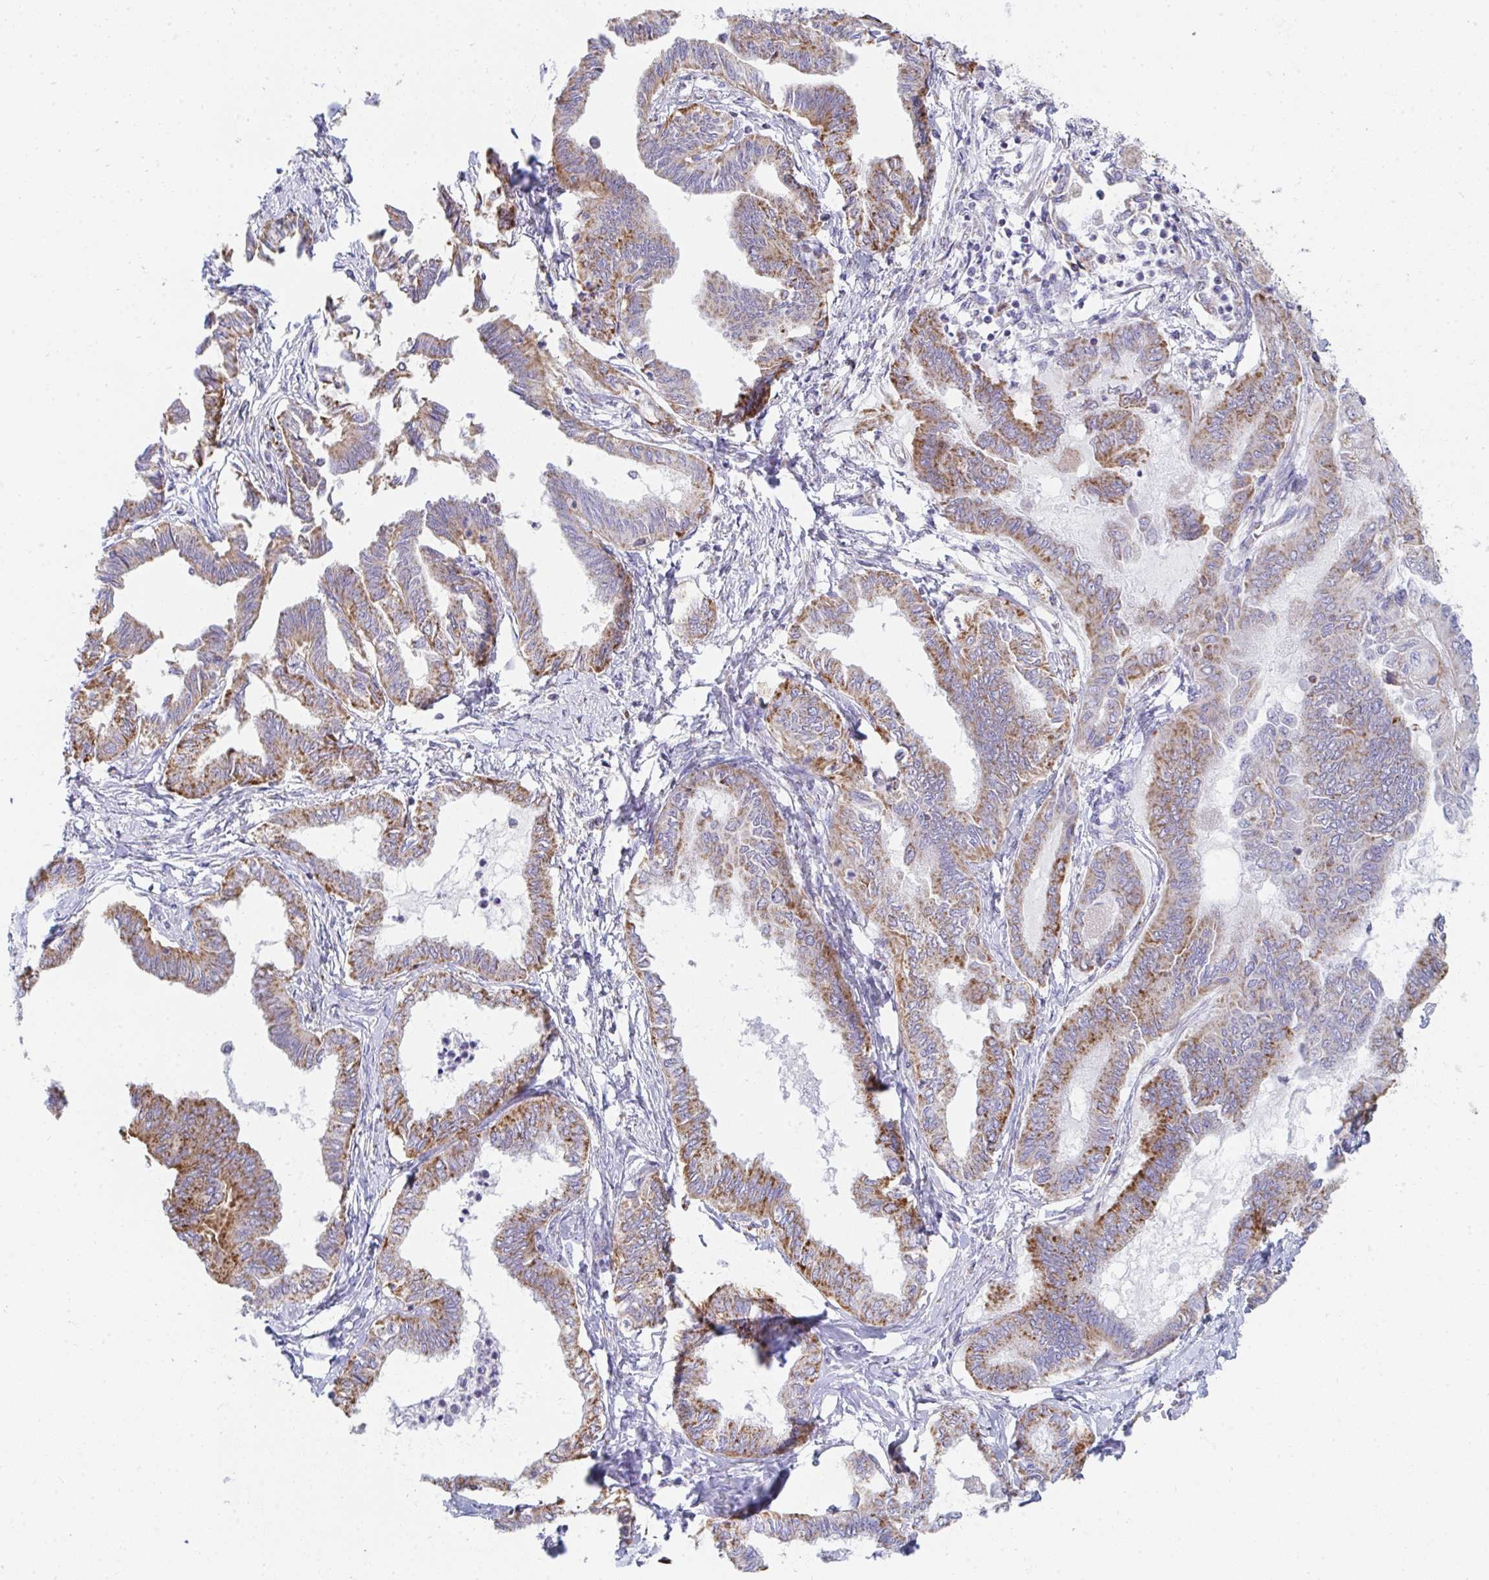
{"staining": {"intensity": "moderate", "quantity": ">75%", "location": "cytoplasmic/membranous"}, "tissue": "ovarian cancer", "cell_type": "Tumor cells", "image_type": "cancer", "snomed": [{"axis": "morphology", "description": "Carcinoma, endometroid"}, {"axis": "topography", "description": "Ovary"}], "caption": "The histopathology image demonstrates staining of ovarian endometroid carcinoma, revealing moderate cytoplasmic/membranous protein staining (brown color) within tumor cells. (IHC, brightfield microscopy, high magnification).", "gene": "AIFM1", "patient": {"sex": "female", "age": 70}}